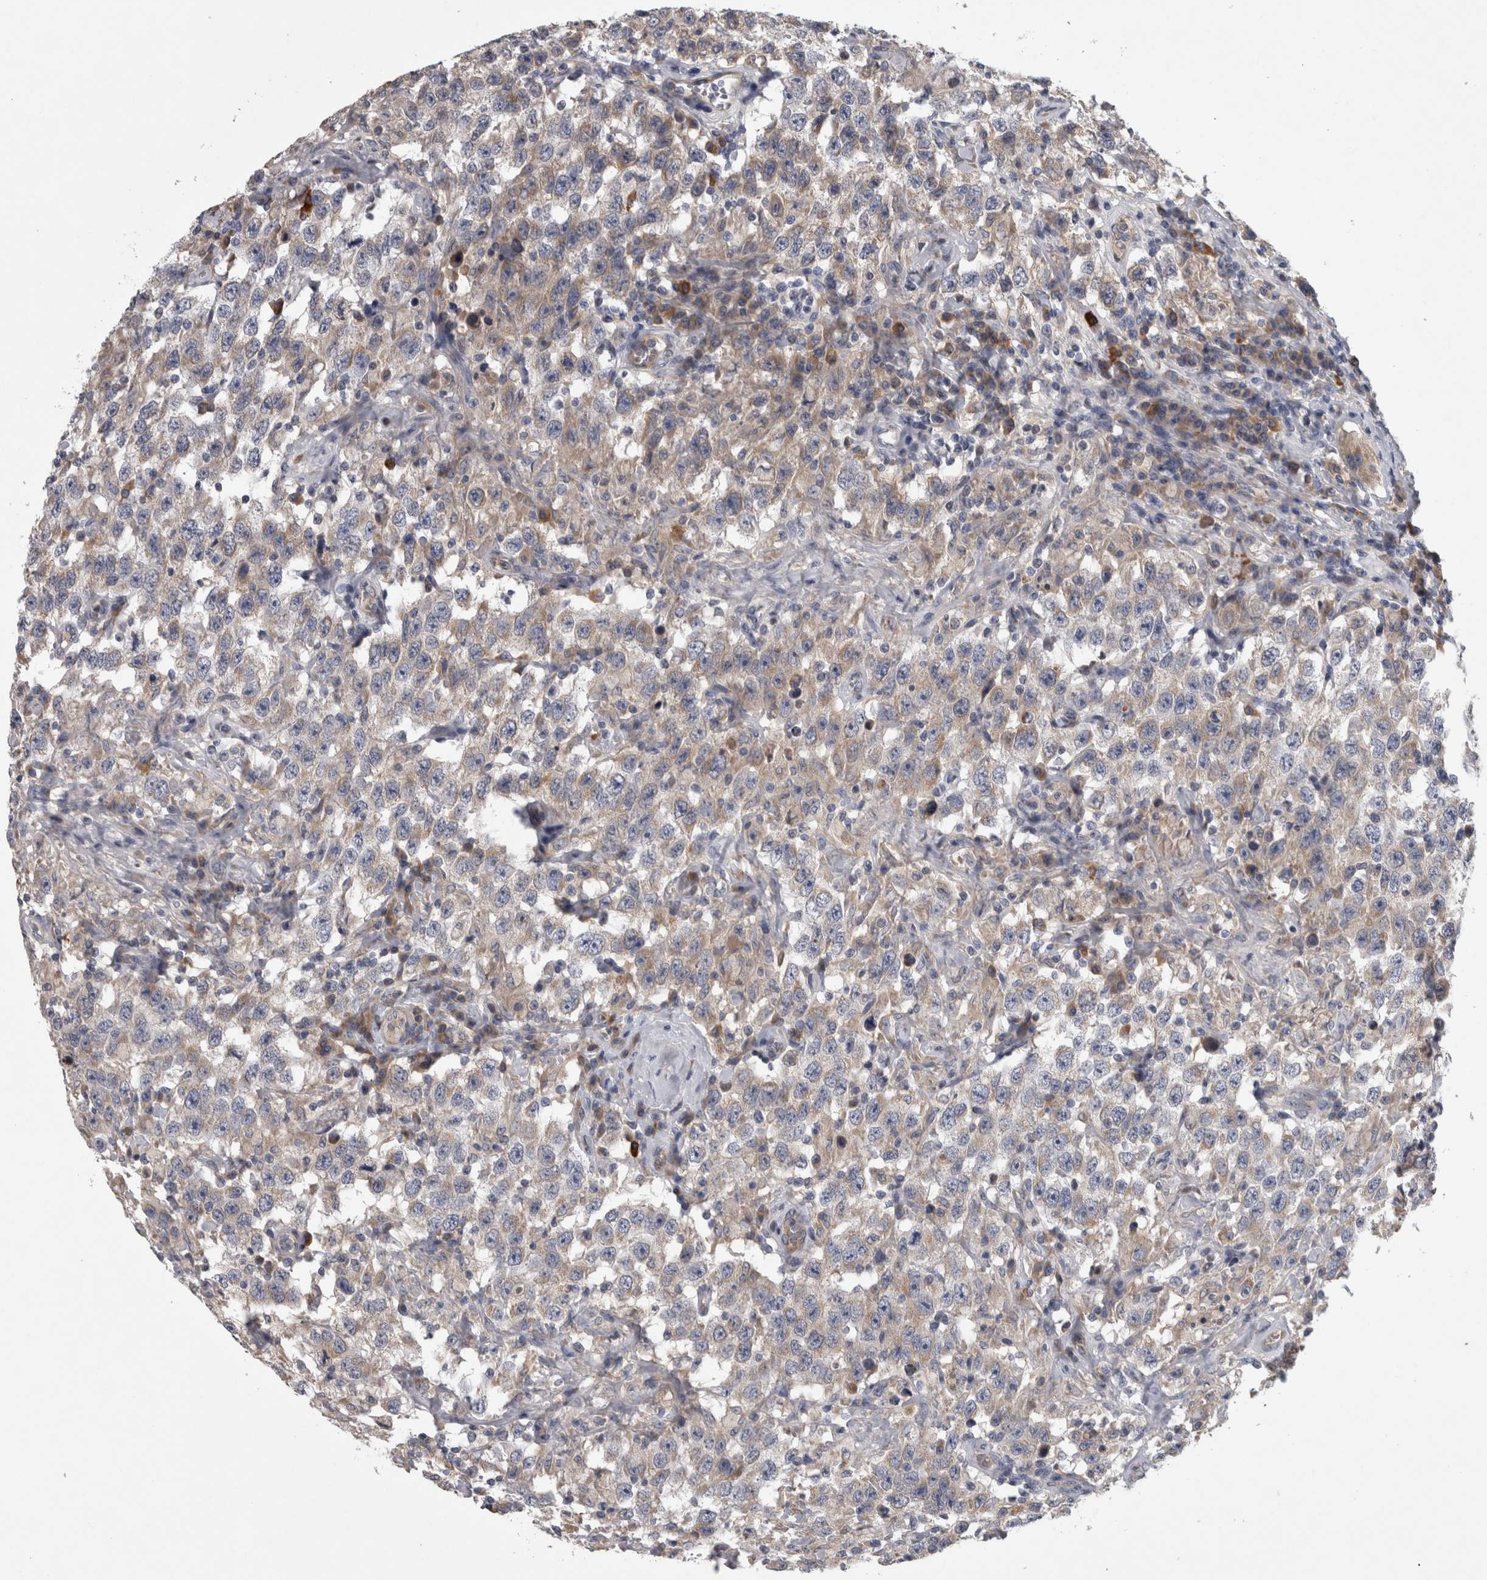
{"staining": {"intensity": "weak", "quantity": "25%-75%", "location": "cytoplasmic/membranous"}, "tissue": "testis cancer", "cell_type": "Tumor cells", "image_type": "cancer", "snomed": [{"axis": "morphology", "description": "Seminoma, NOS"}, {"axis": "topography", "description": "Testis"}], "caption": "About 25%-75% of tumor cells in testis cancer exhibit weak cytoplasmic/membranous protein expression as visualized by brown immunohistochemical staining.", "gene": "DBT", "patient": {"sex": "male", "age": 41}}